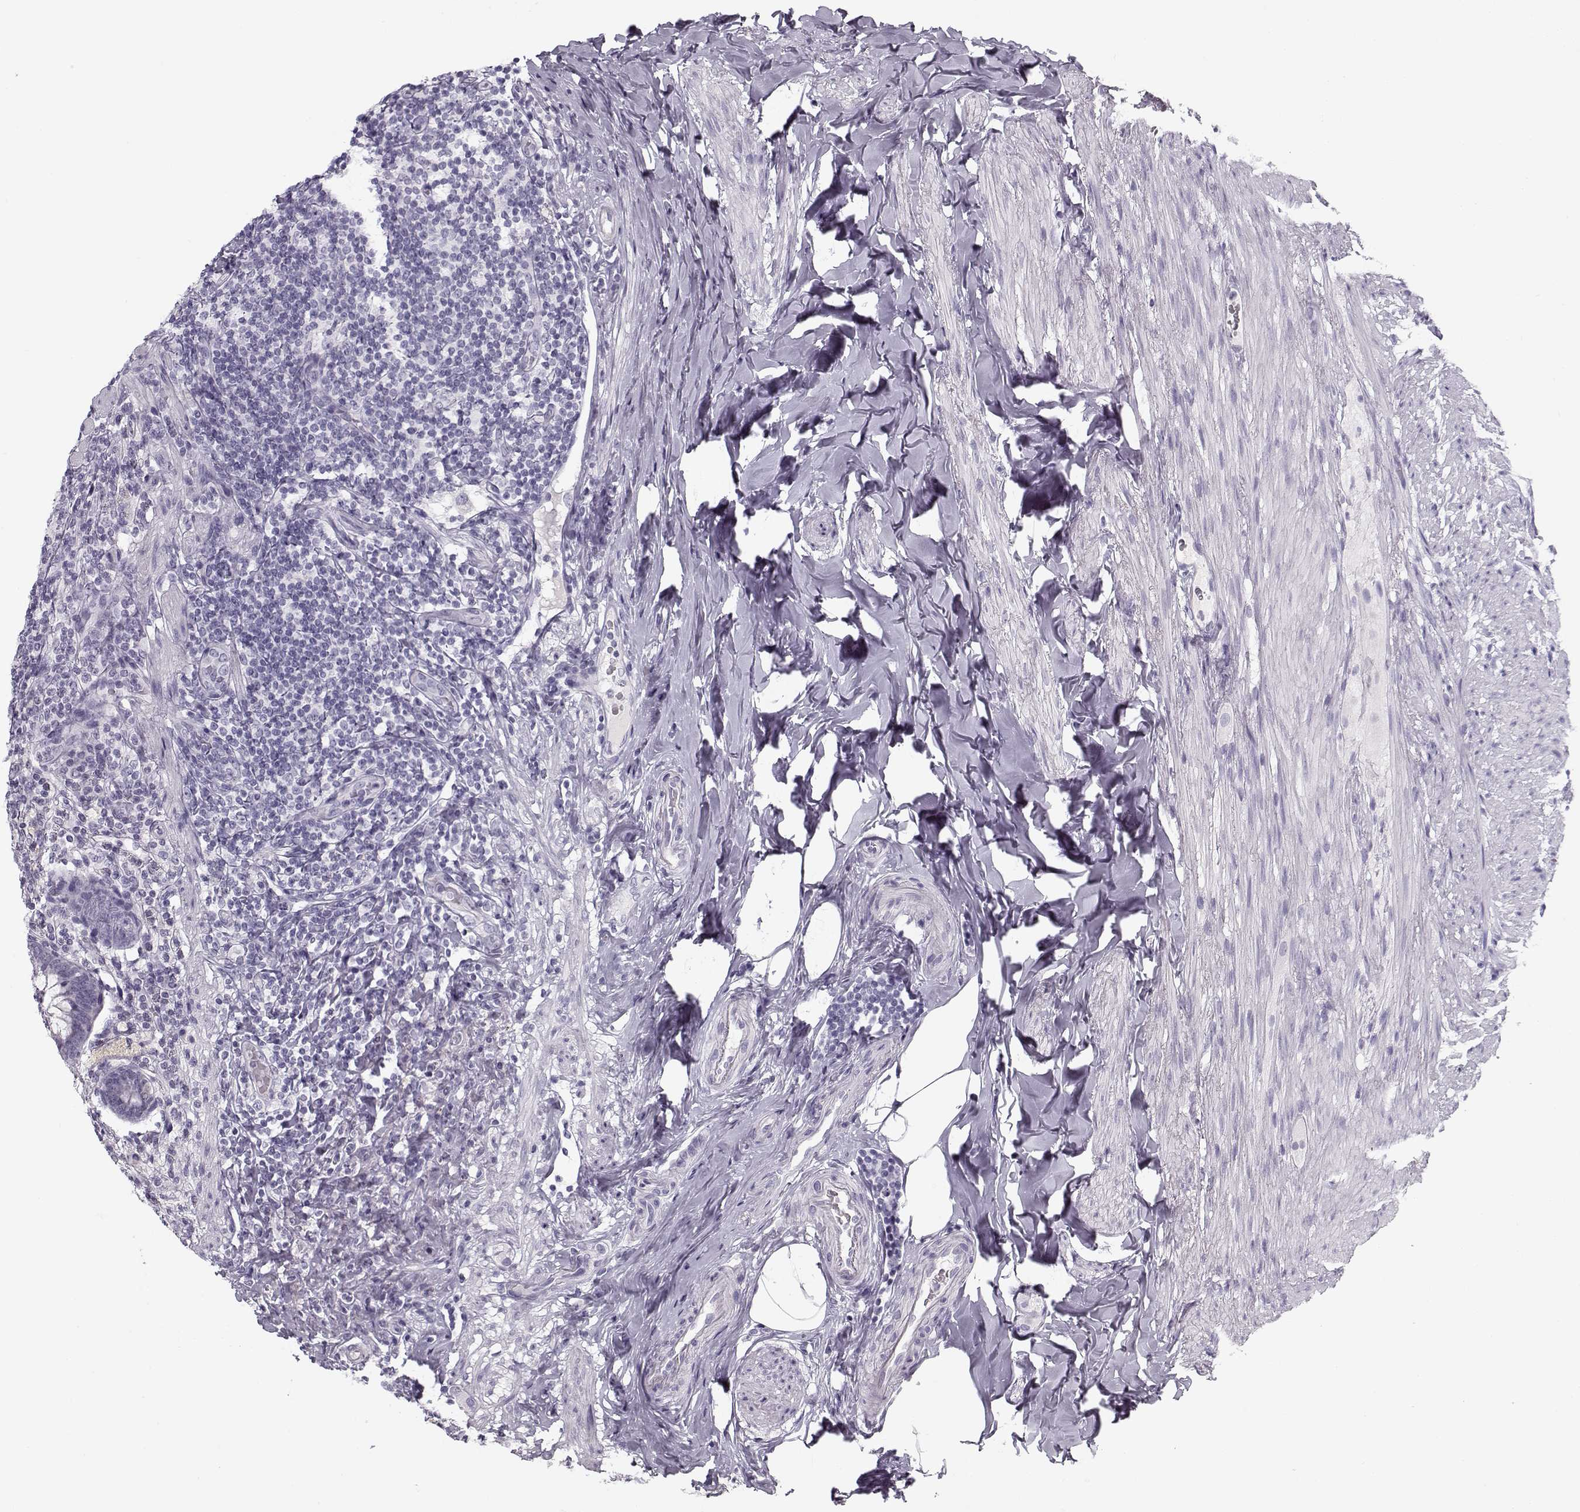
{"staining": {"intensity": "negative", "quantity": "none", "location": "none"}, "tissue": "appendix", "cell_type": "Lymphoid tissue", "image_type": "normal", "snomed": [{"axis": "morphology", "description": "Normal tissue, NOS"}, {"axis": "topography", "description": "Appendix"}], "caption": "Human appendix stained for a protein using IHC demonstrates no expression in lymphoid tissue.", "gene": "PNMT", "patient": {"sex": "male", "age": 47}}